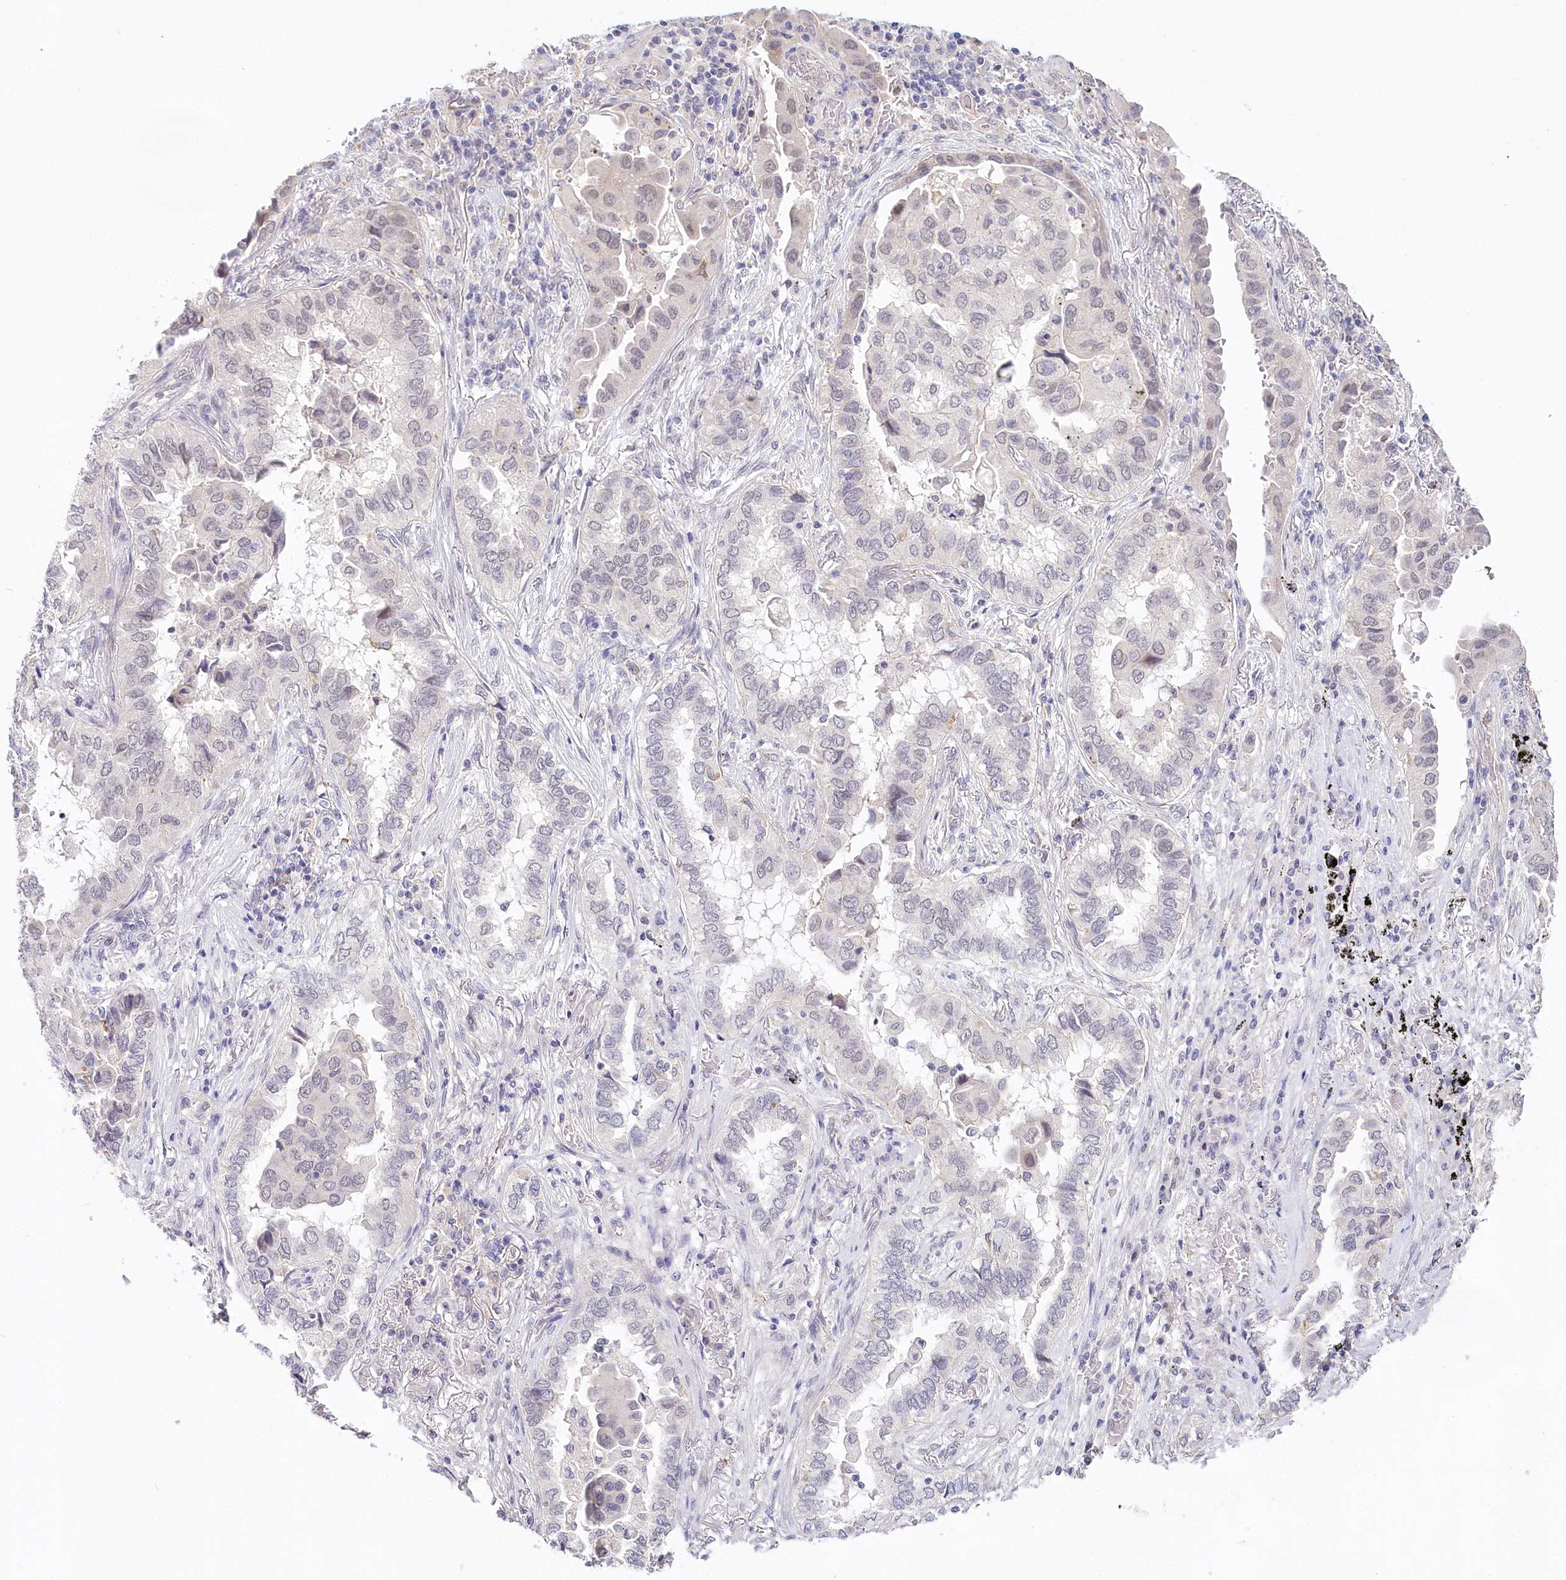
{"staining": {"intensity": "weak", "quantity": "<25%", "location": "nuclear"}, "tissue": "lung cancer", "cell_type": "Tumor cells", "image_type": "cancer", "snomed": [{"axis": "morphology", "description": "Adenocarcinoma, NOS"}, {"axis": "topography", "description": "Lung"}], "caption": "A micrograph of adenocarcinoma (lung) stained for a protein demonstrates no brown staining in tumor cells.", "gene": "AMTN", "patient": {"sex": "female", "age": 76}}